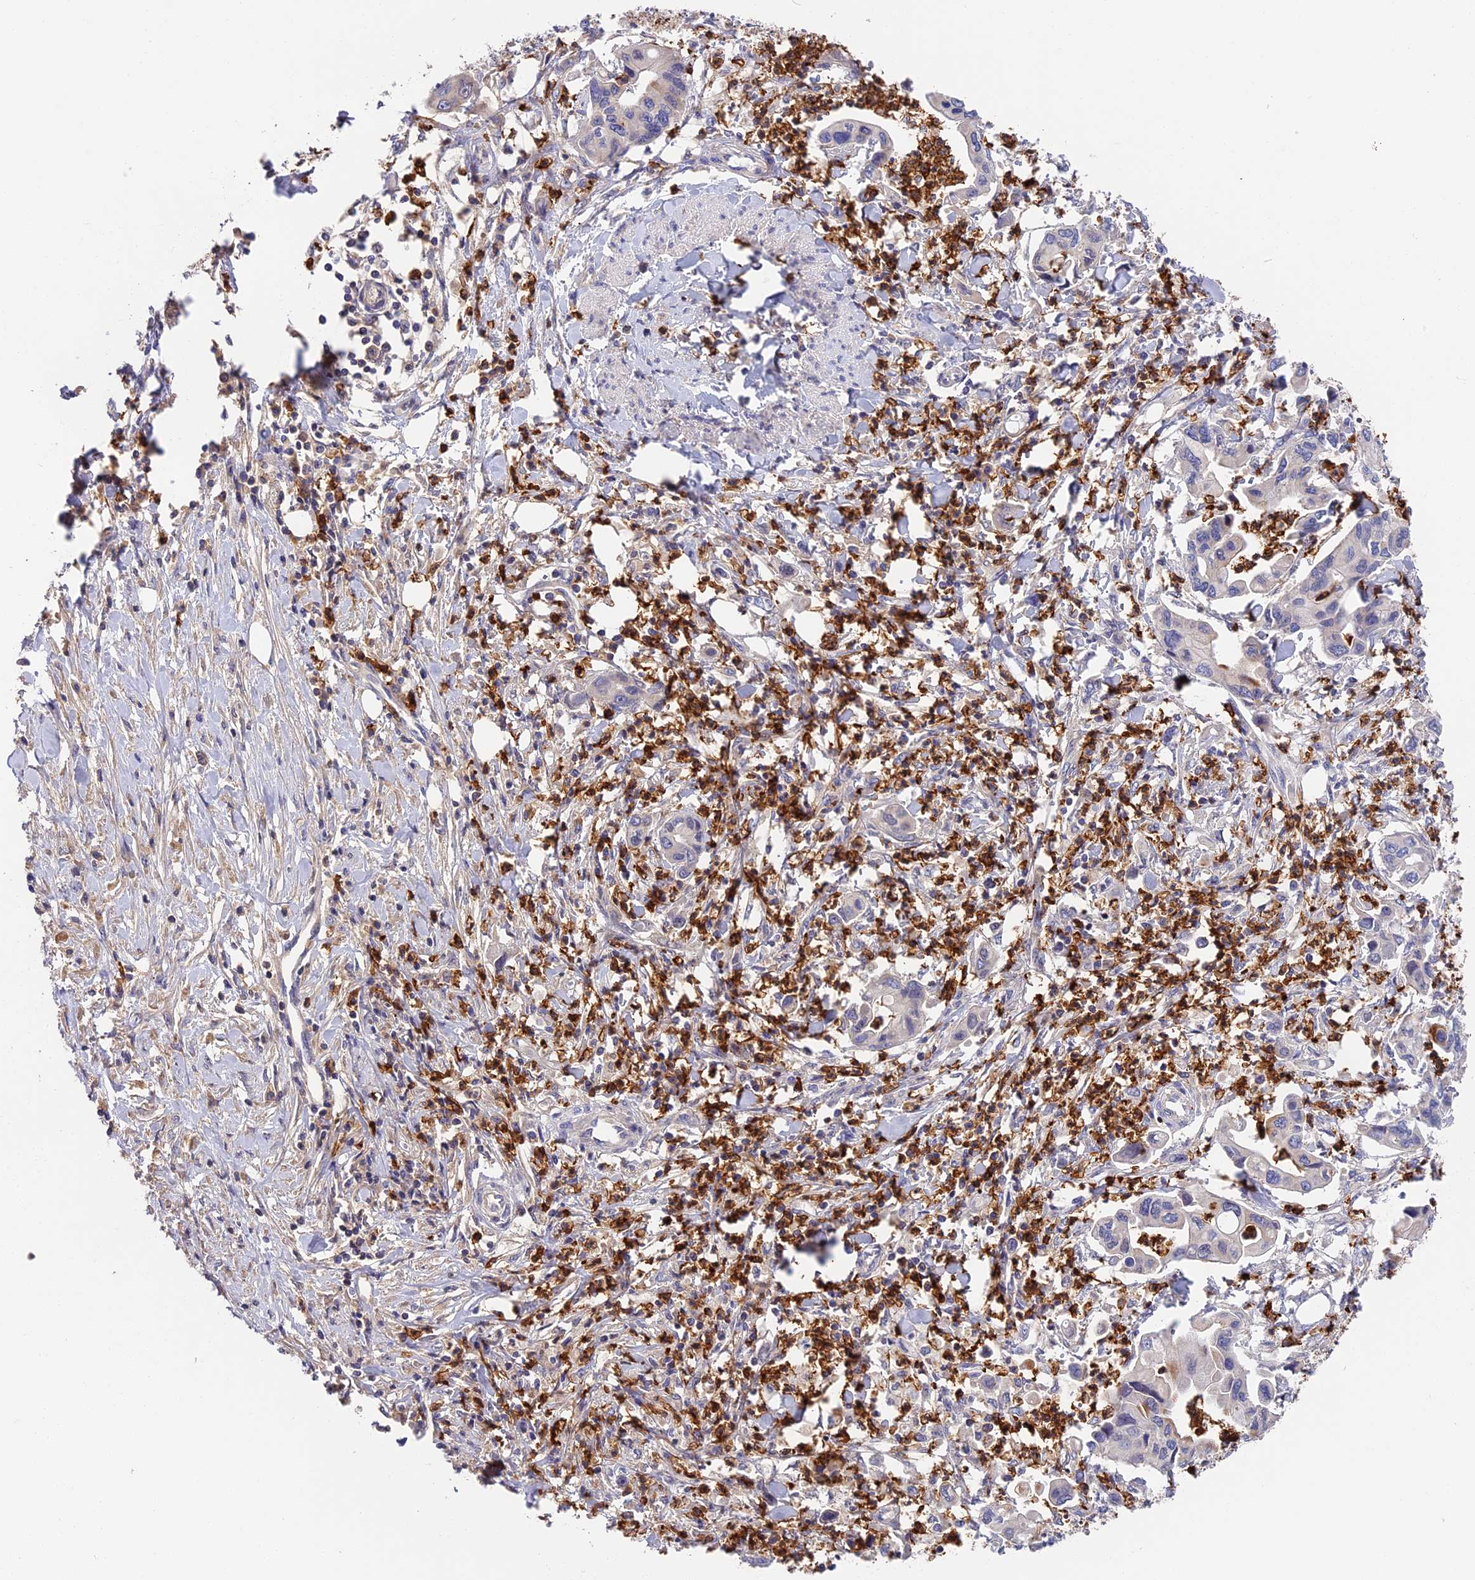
{"staining": {"intensity": "moderate", "quantity": "25%-75%", "location": "cytoplasmic/membranous"}, "tissue": "pancreatic cancer", "cell_type": "Tumor cells", "image_type": "cancer", "snomed": [{"axis": "morphology", "description": "Adenocarcinoma, NOS"}, {"axis": "topography", "description": "Pancreas"}], "caption": "Pancreatic cancer tissue shows moderate cytoplasmic/membranous expression in about 25%-75% of tumor cells, visualized by immunohistochemistry.", "gene": "ADGRD1", "patient": {"sex": "female", "age": 50}}